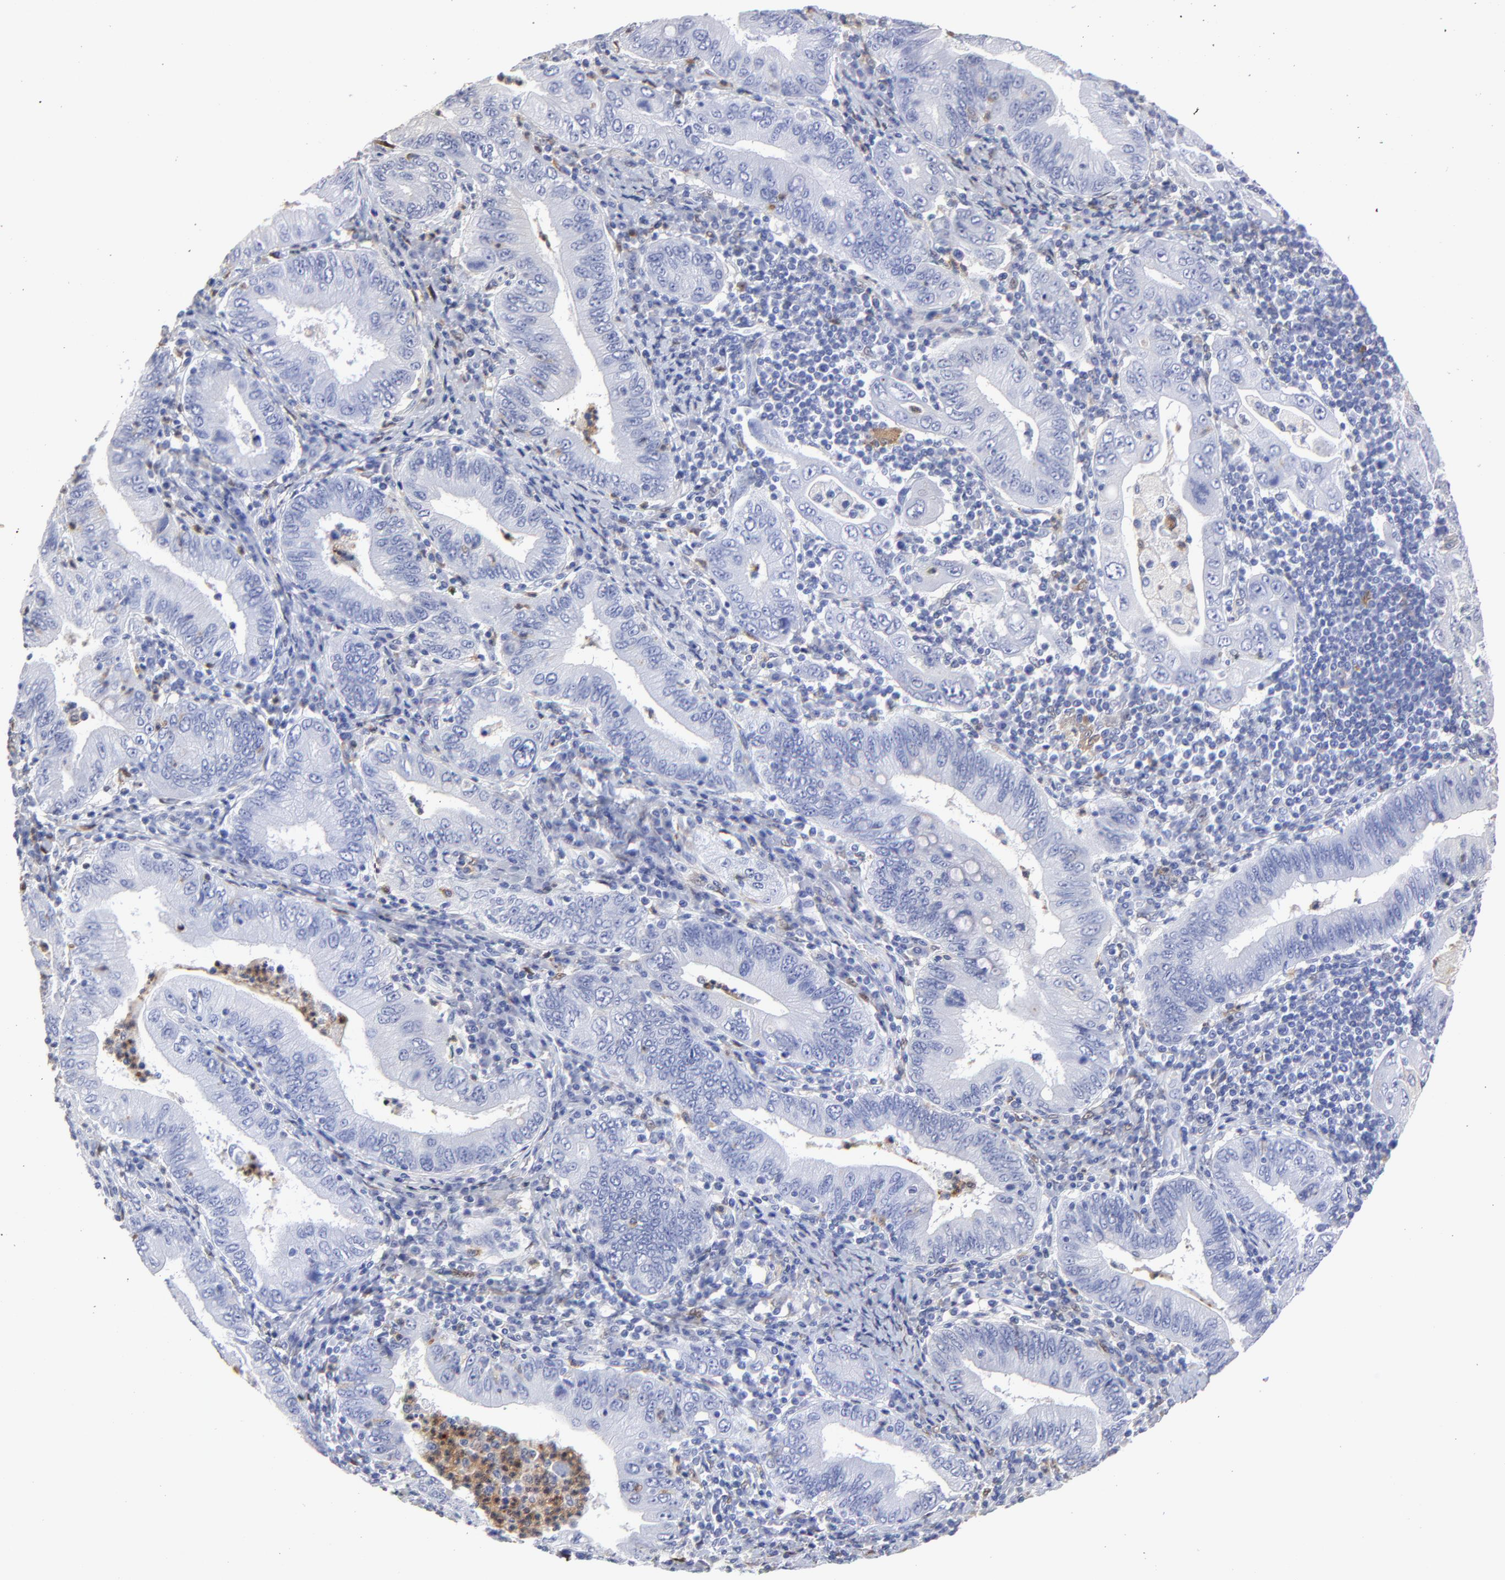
{"staining": {"intensity": "negative", "quantity": "none", "location": "none"}, "tissue": "stomach cancer", "cell_type": "Tumor cells", "image_type": "cancer", "snomed": [{"axis": "morphology", "description": "Normal tissue, NOS"}, {"axis": "morphology", "description": "Adenocarcinoma, NOS"}, {"axis": "topography", "description": "Esophagus"}, {"axis": "topography", "description": "Stomach, upper"}, {"axis": "topography", "description": "Peripheral nerve tissue"}], "caption": "Immunohistochemistry (IHC) micrograph of human stomach adenocarcinoma stained for a protein (brown), which displays no positivity in tumor cells.", "gene": "SMARCA1", "patient": {"sex": "male", "age": 62}}